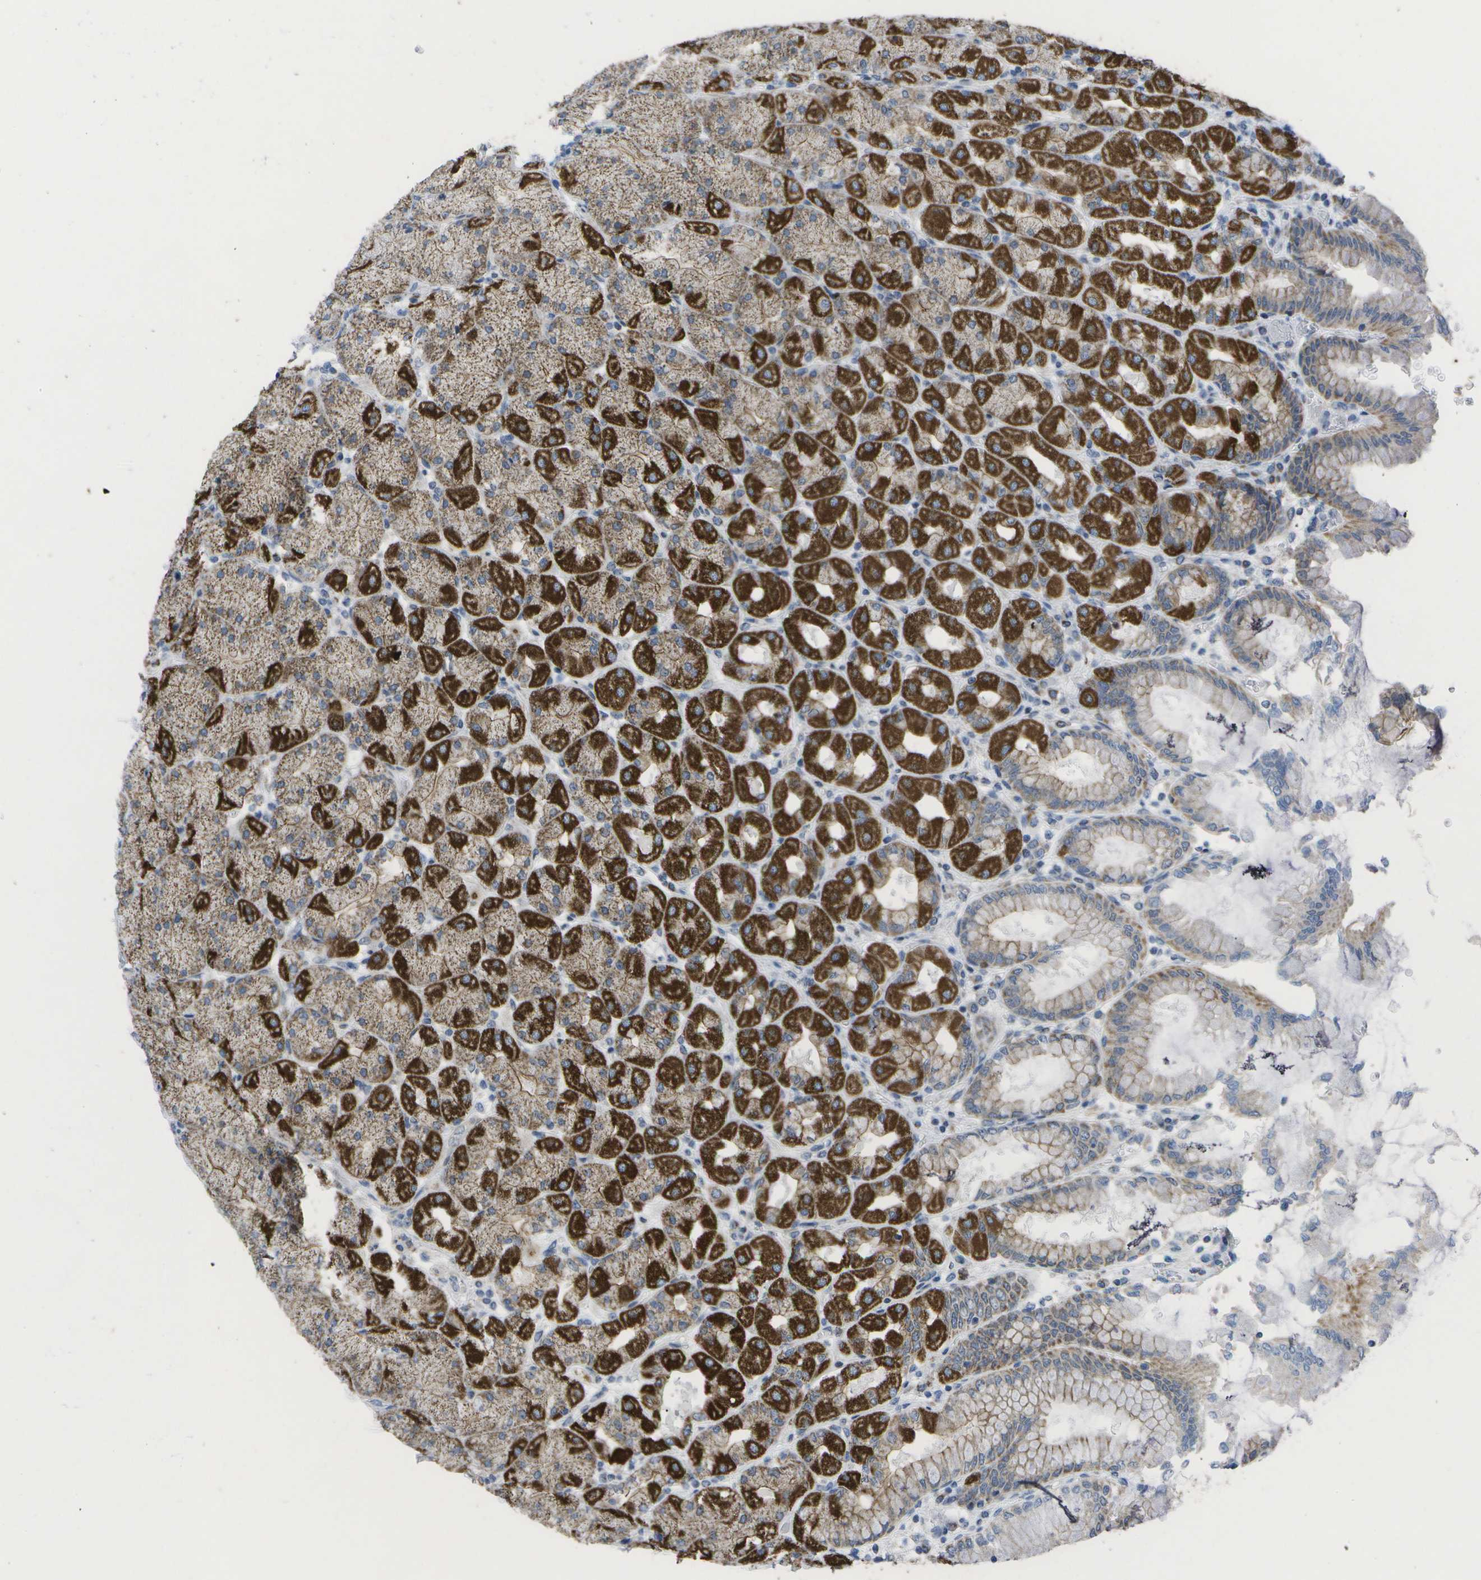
{"staining": {"intensity": "strong", "quantity": "25%-75%", "location": "cytoplasmic/membranous"}, "tissue": "stomach", "cell_type": "Glandular cells", "image_type": "normal", "snomed": [{"axis": "morphology", "description": "Normal tissue, NOS"}, {"axis": "topography", "description": "Stomach, upper"}], "caption": "High-magnification brightfield microscopy of benign stomach stained with DAB (brown) and counterstained with hematoxylin (blue). glandular cells exhibit strong cytoplasmic/membranous positivity is identified in approximately25%-75% of cells.", "gene": "TMEM223", "patient": {"sex": "female", "age": 56}}